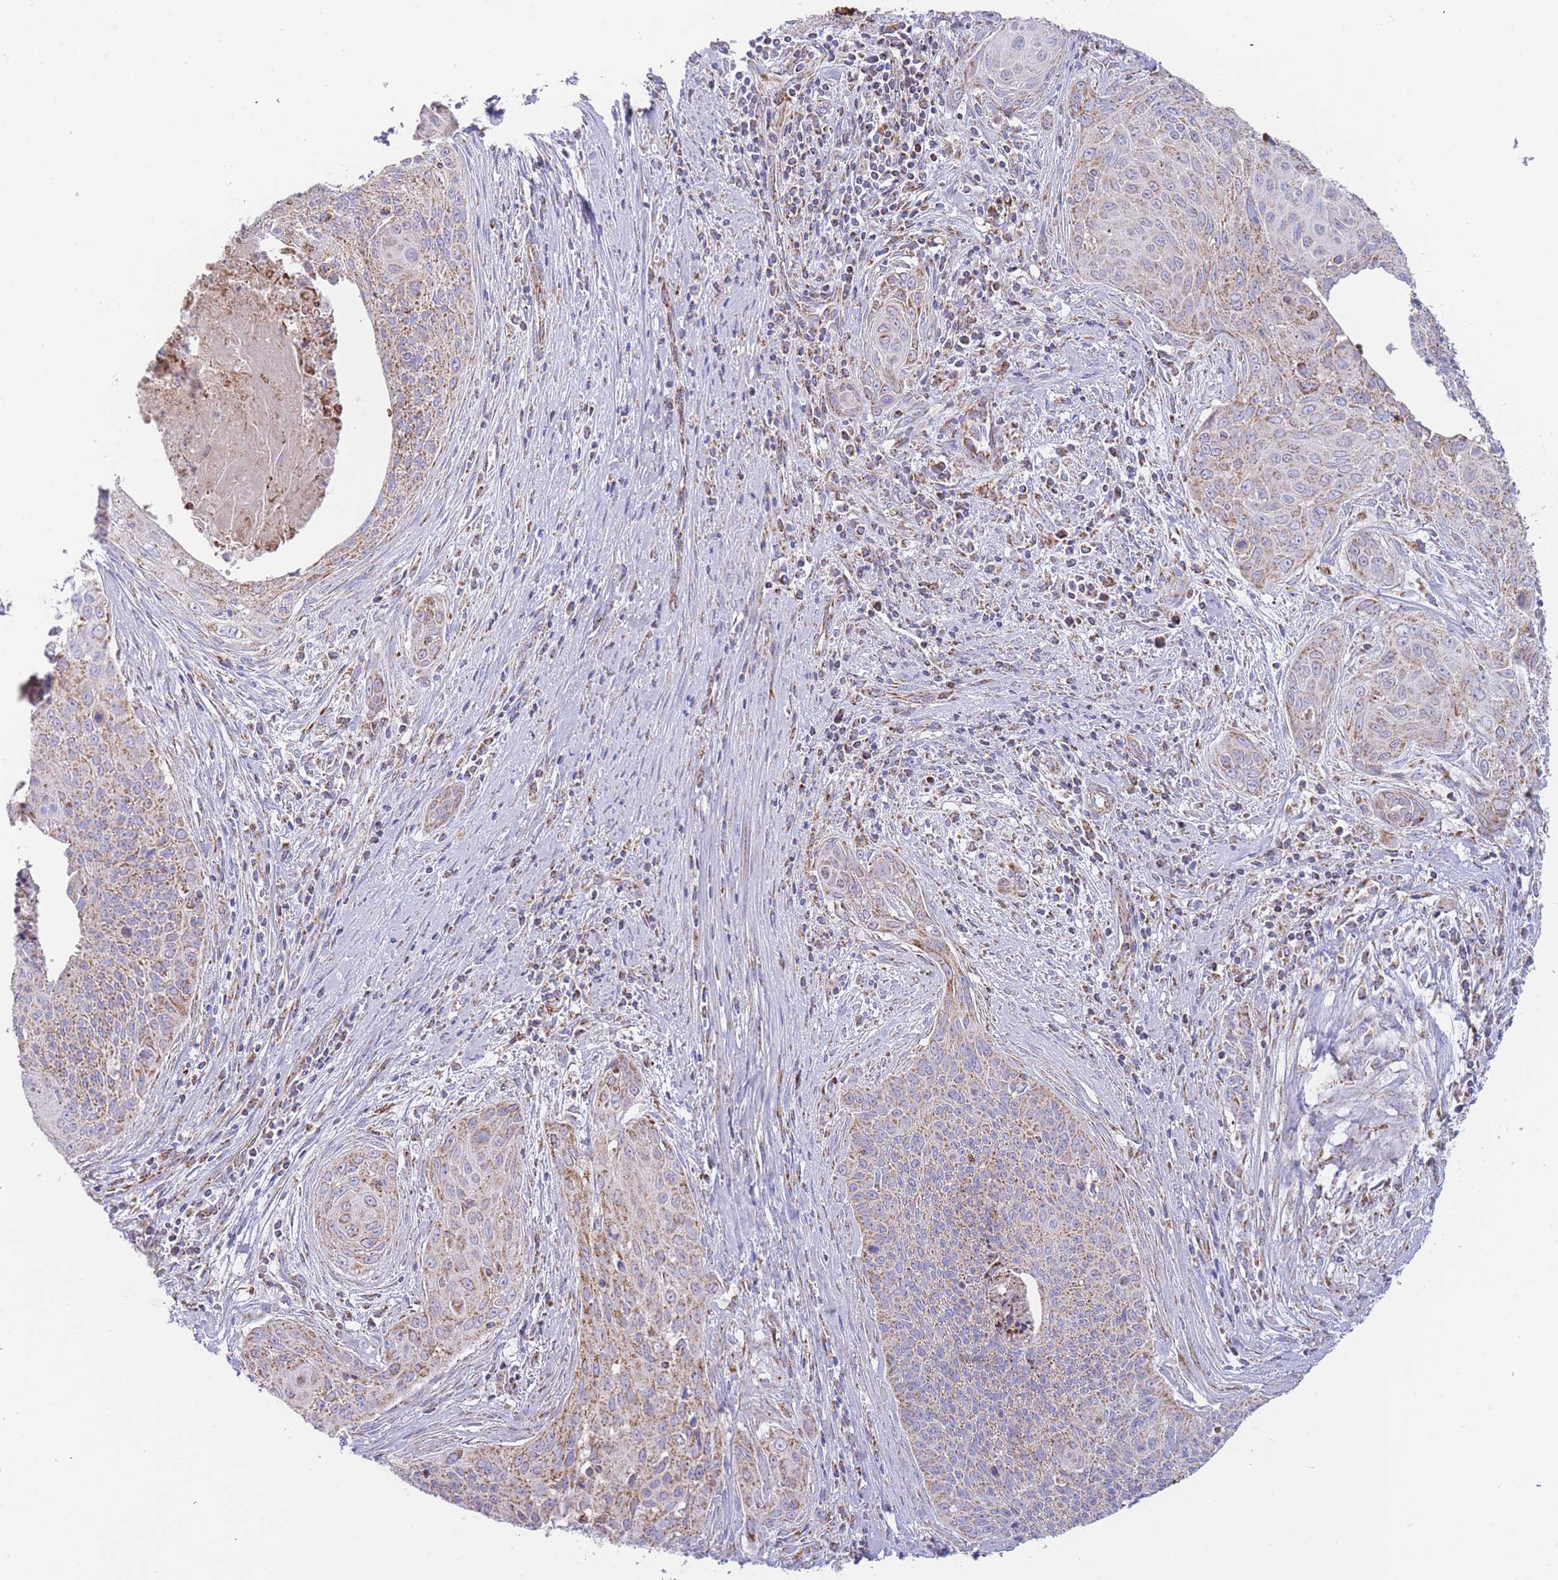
{"staining": {"intensity": "moderate", "quantity": ">75%", "location": "cytoplasmic/membranous"}, "tissue": "cervical cancer", "cell_type": "Tumor cells", "image_type": "cancer", "snomed": [{"axis": "morphology", "description": "Squamous cell carcinoma, NOS"}, {"axis": "topography", "description": "Cervix"}], "caption": "Squamous cell carcinoma (cervical) tissue reveals moderate cytoplasmic/membranous staining in about >75% of tumor cells, visualized by immunohistochemistry.", "gene": "GSTM1", "patient": {"sex": "female", "age": 55}}